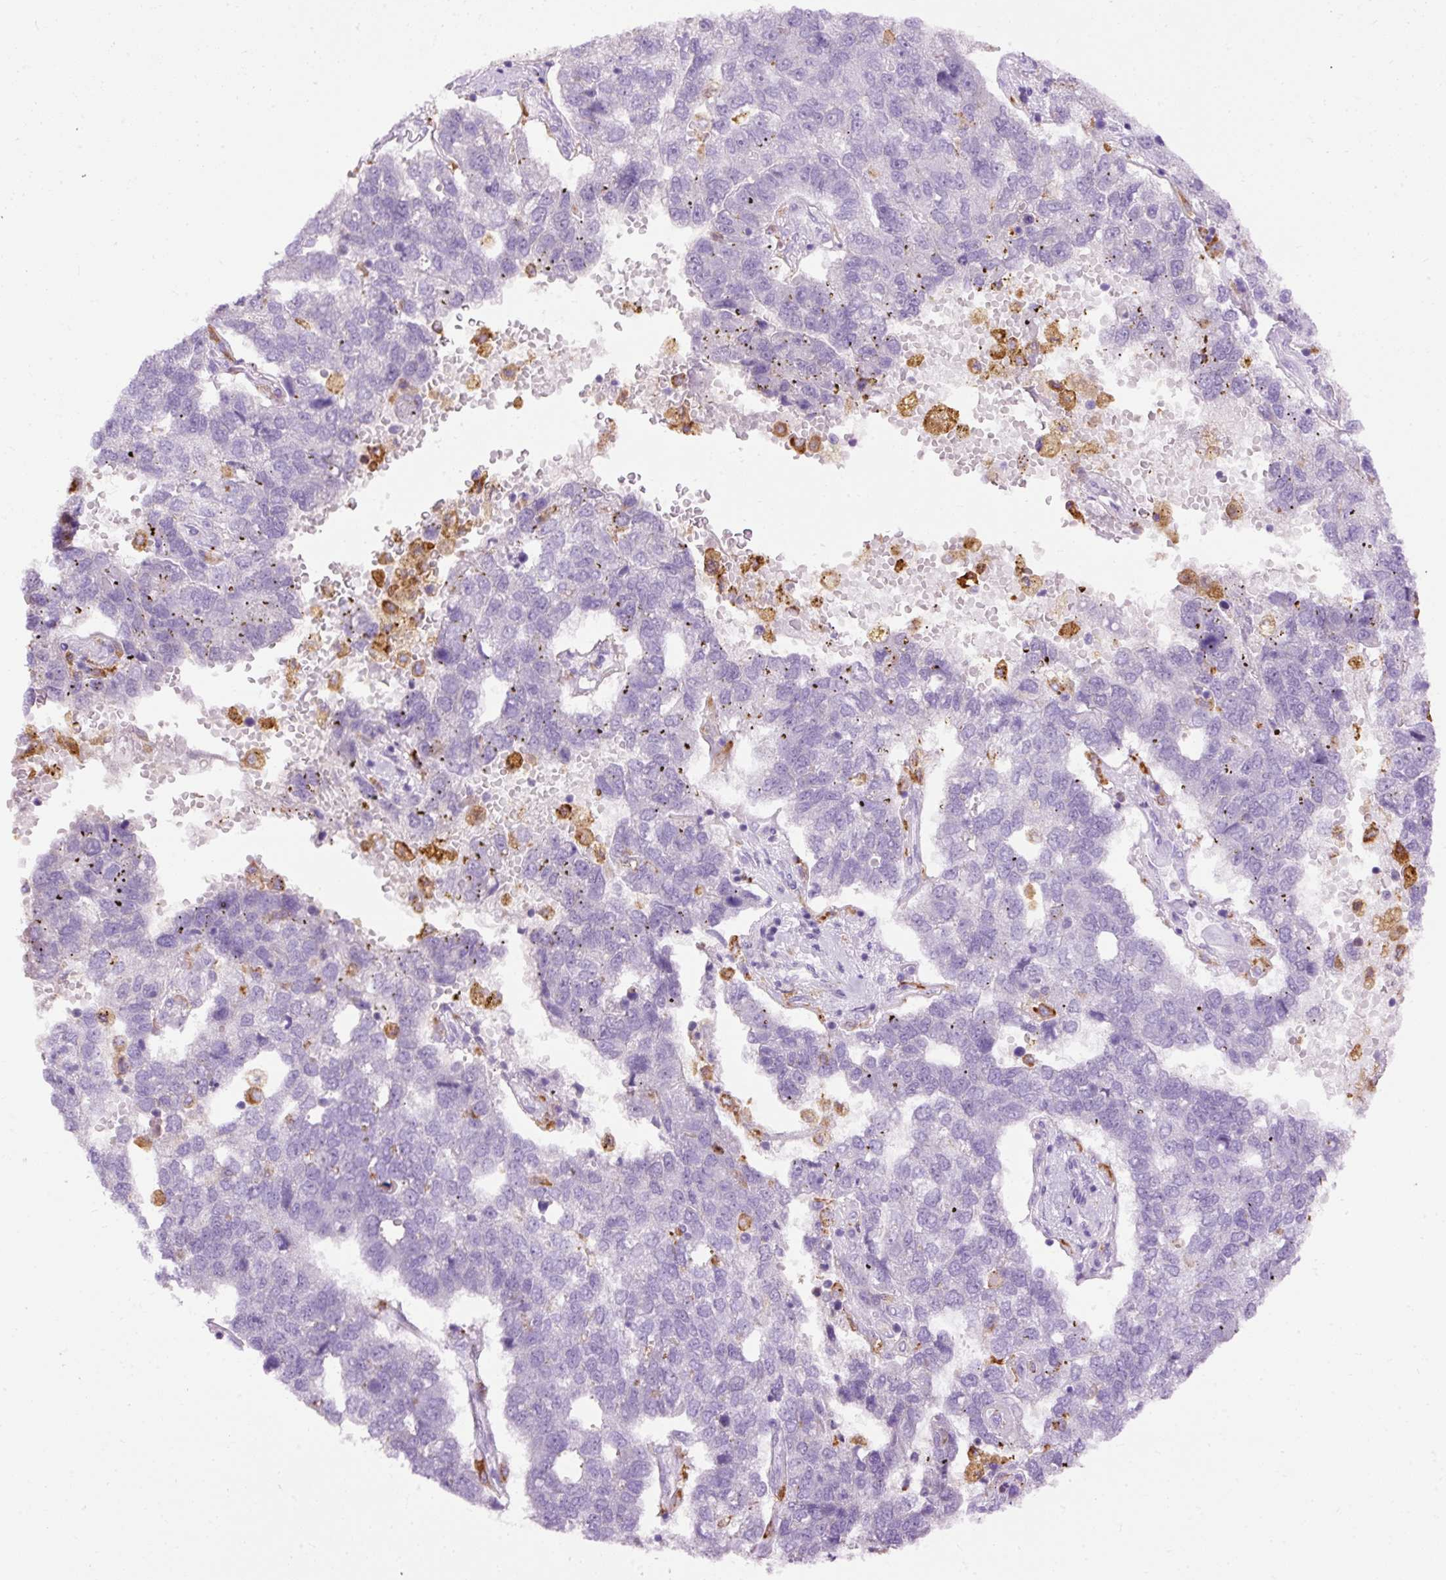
{"staining": {"intensity": "negative", "quantity": "none", "location": "none"}, "tissue": "pancreatic cancer", "cell_type": "Tumor cells", "image_type": "cancer", "snomed": [{"axis": "morphology", "description": "Adenocarcinoma, NOS"}, {"axis": "topography", "description": "Pancreas"}], "caption": "Immunohistochemical staining of pancreatic cancer demonstrates no significant expression in tumor cells.", "gene": "LY86", "patient": {"sex": "female", "age": 61}}